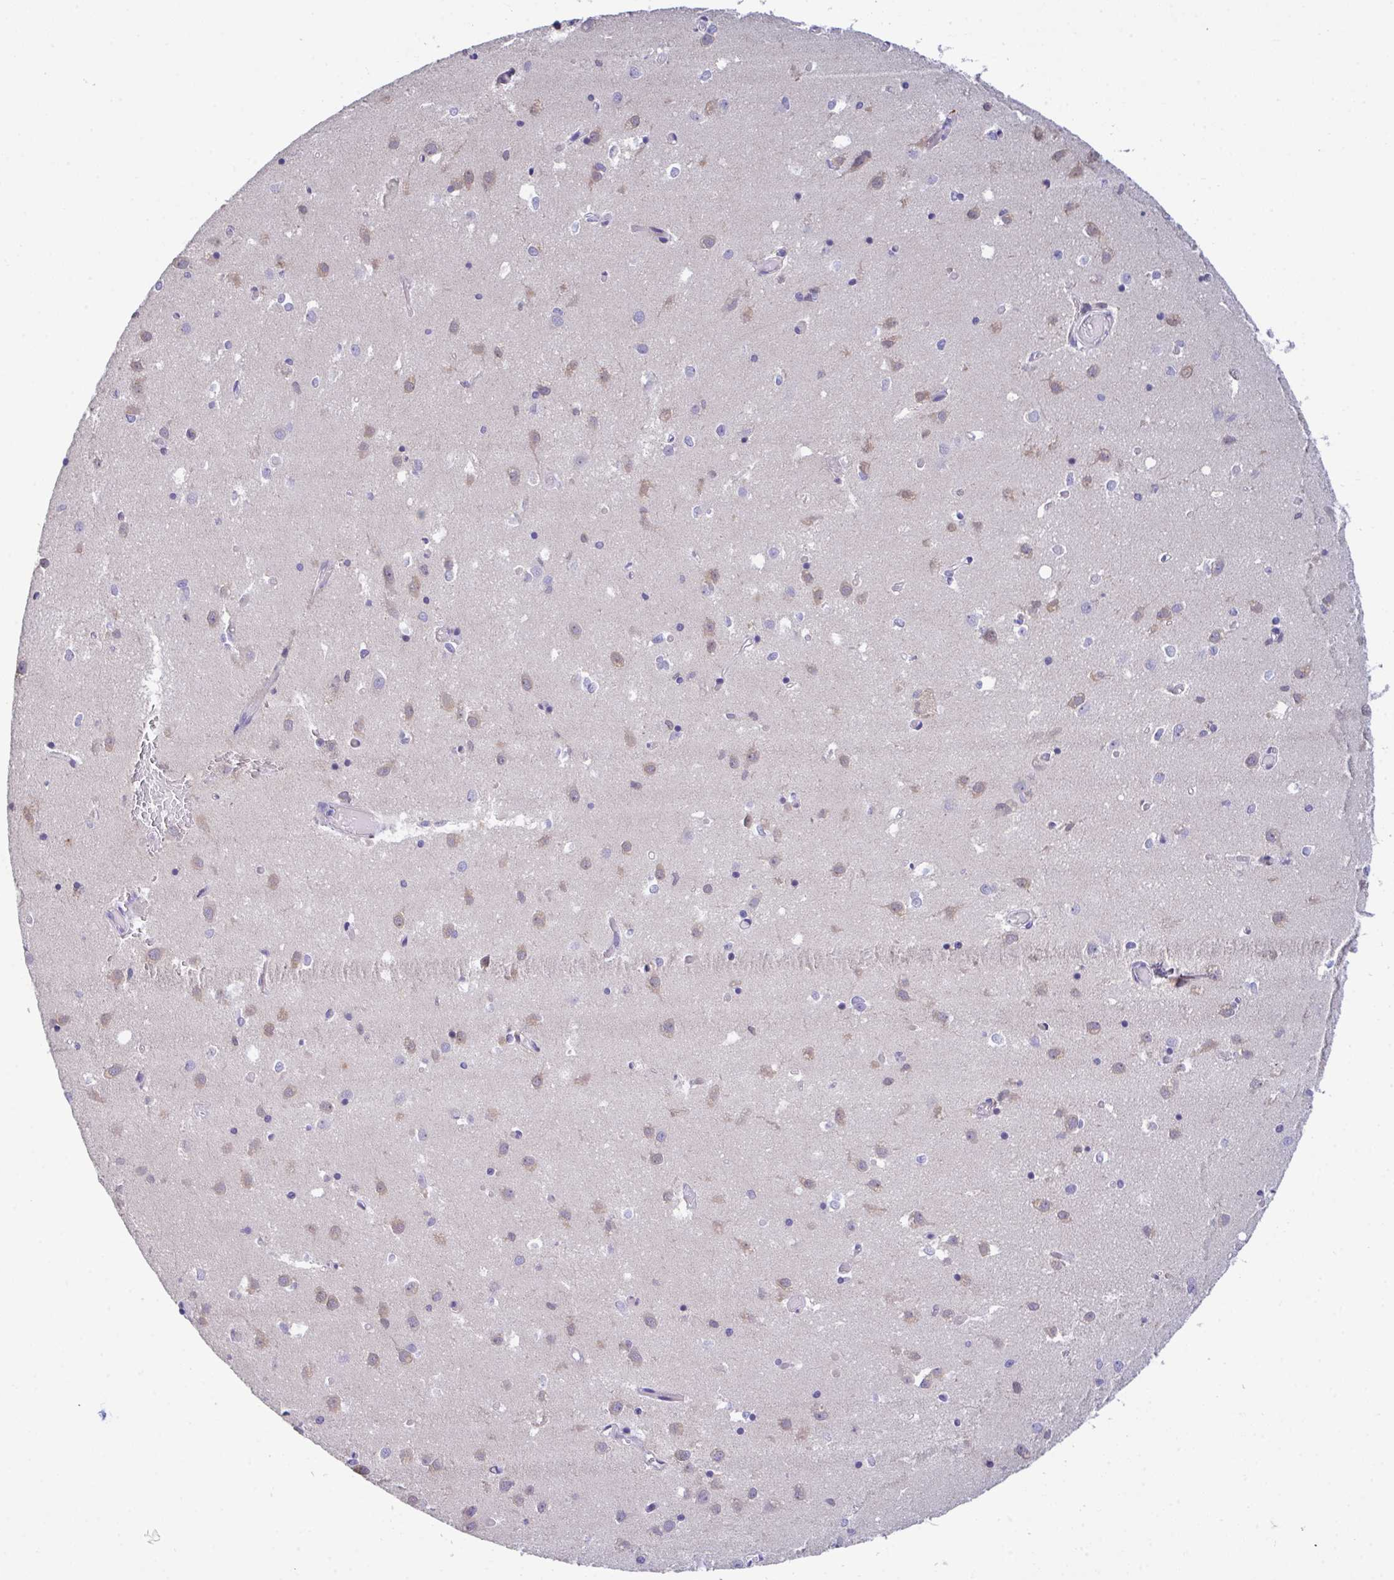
{"staining": {"intensity": "negative", "quantity": "none", "location": "none"}, "tissue": "caudate", "cell_type": "Glial cells", "image_type": "normal", "snomed": [{"axis": "morphology", "description": "Normal tissue, NOS"}, {"axis": "topography", "description": "Lateral ventricle wall"}], "caption": "Micrograph shows no protein staining in glial cells of benign caudate.", "gene": "CA10", "patient": {"sex": "male", "age": 70}}